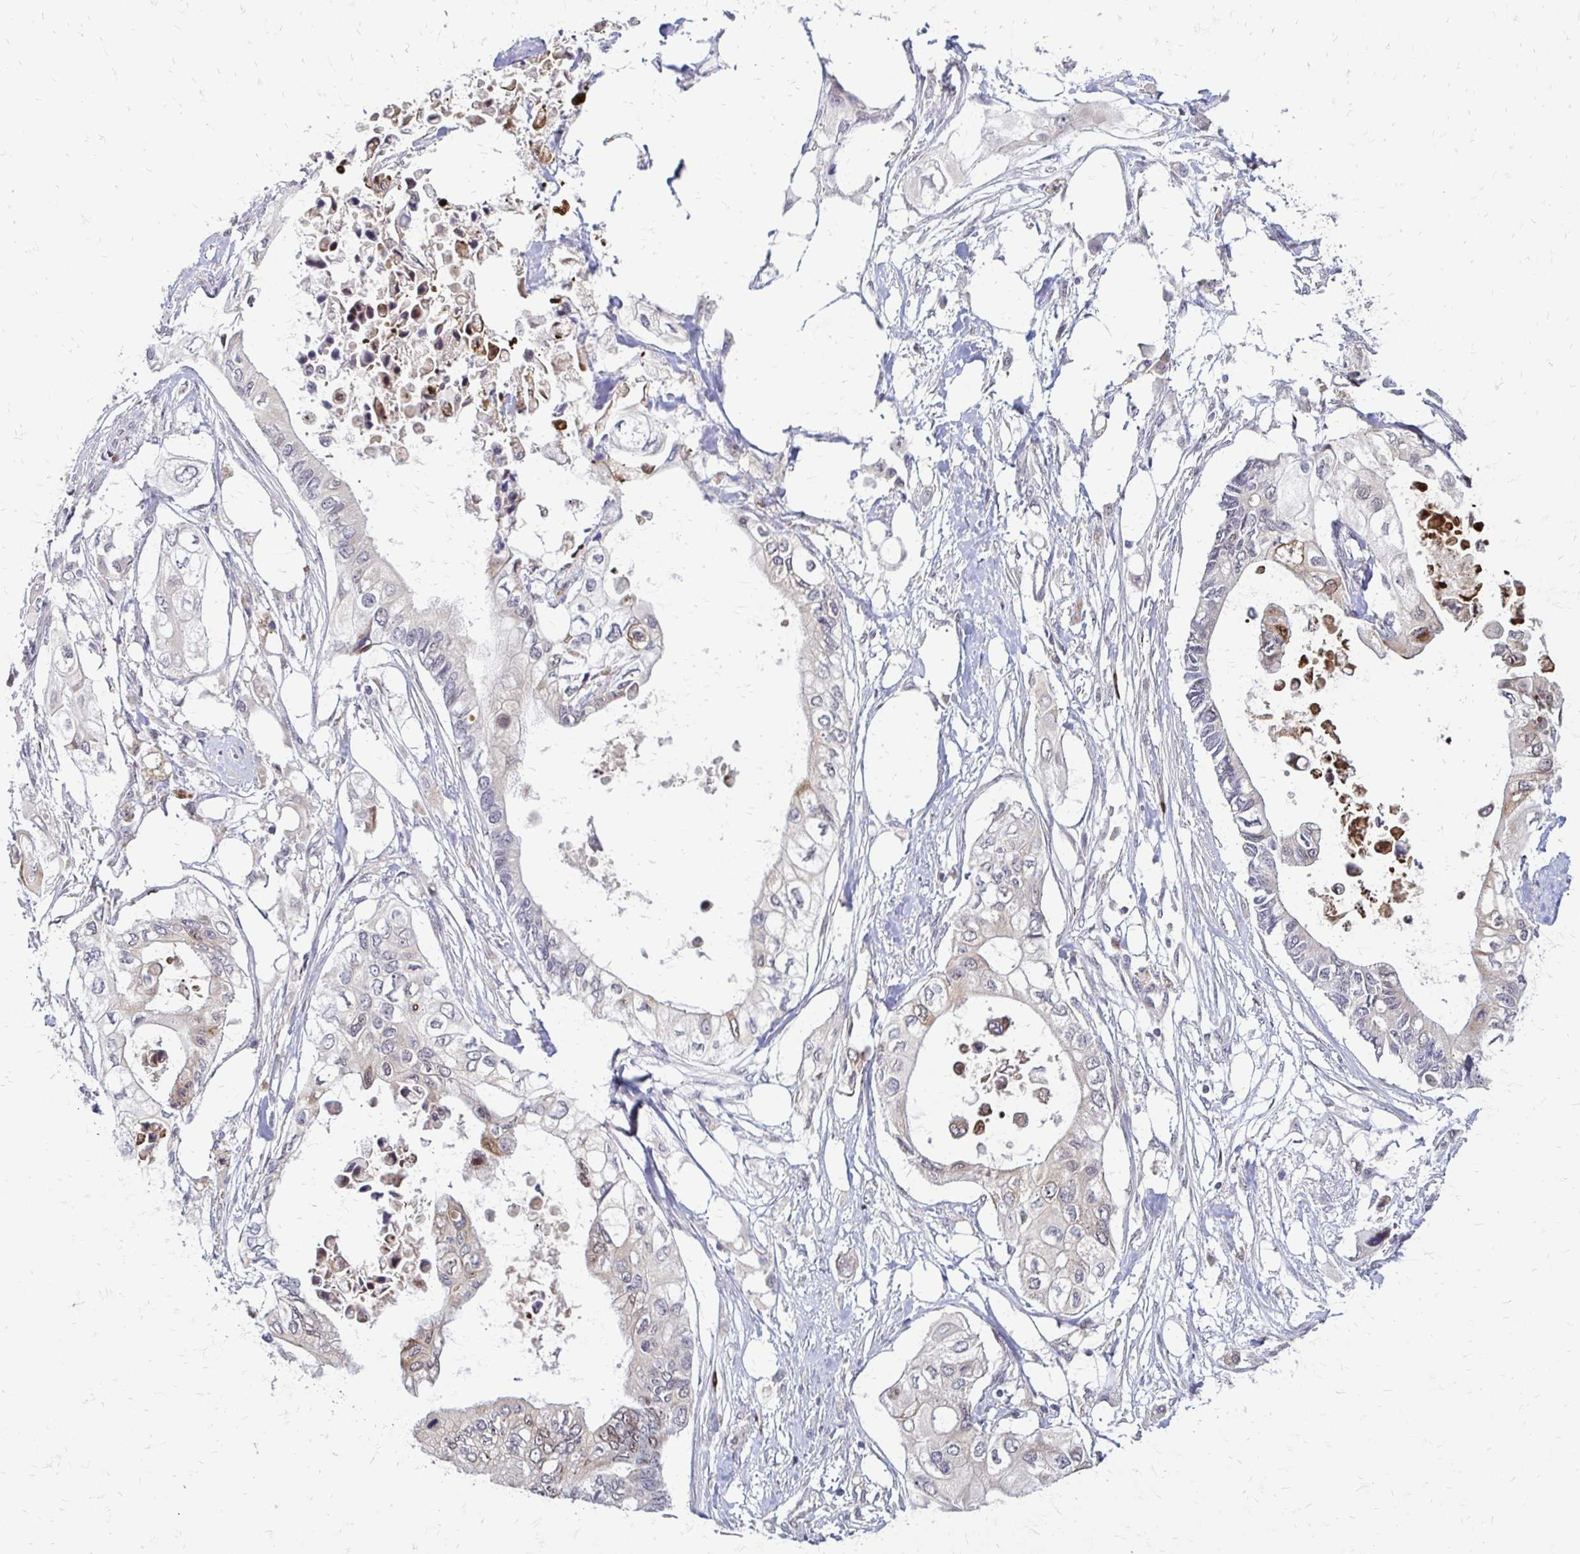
{"staining": {"intensity": "weak", "quantity": "<25%", "location": "cytoplasmic/membranous"}, "tissue": "pancreatic cancer", "cell_type": "Tumor cells", "image_type": "cancer", "snomed": [{"axis": "morphology", "description": "Adenocarcinoma, NOS"}, {"axis": "topography", "description": "Pancreas"}], "caption": "Immunohistochemistry micrograph of neoplastic tissue: human adenocarcinoma (pancreatic) stained with DAB displays no significant protein expression in tumor cells. The staining was performed using DAB (3,3'-diaminobenzidine) to visualize the protein expression in brown, while the nuclei were stained in blue with hematoxylin (Magnification: 20x).", "gene": "TRIR", "patient": {"sex": "female", "age": 63}}